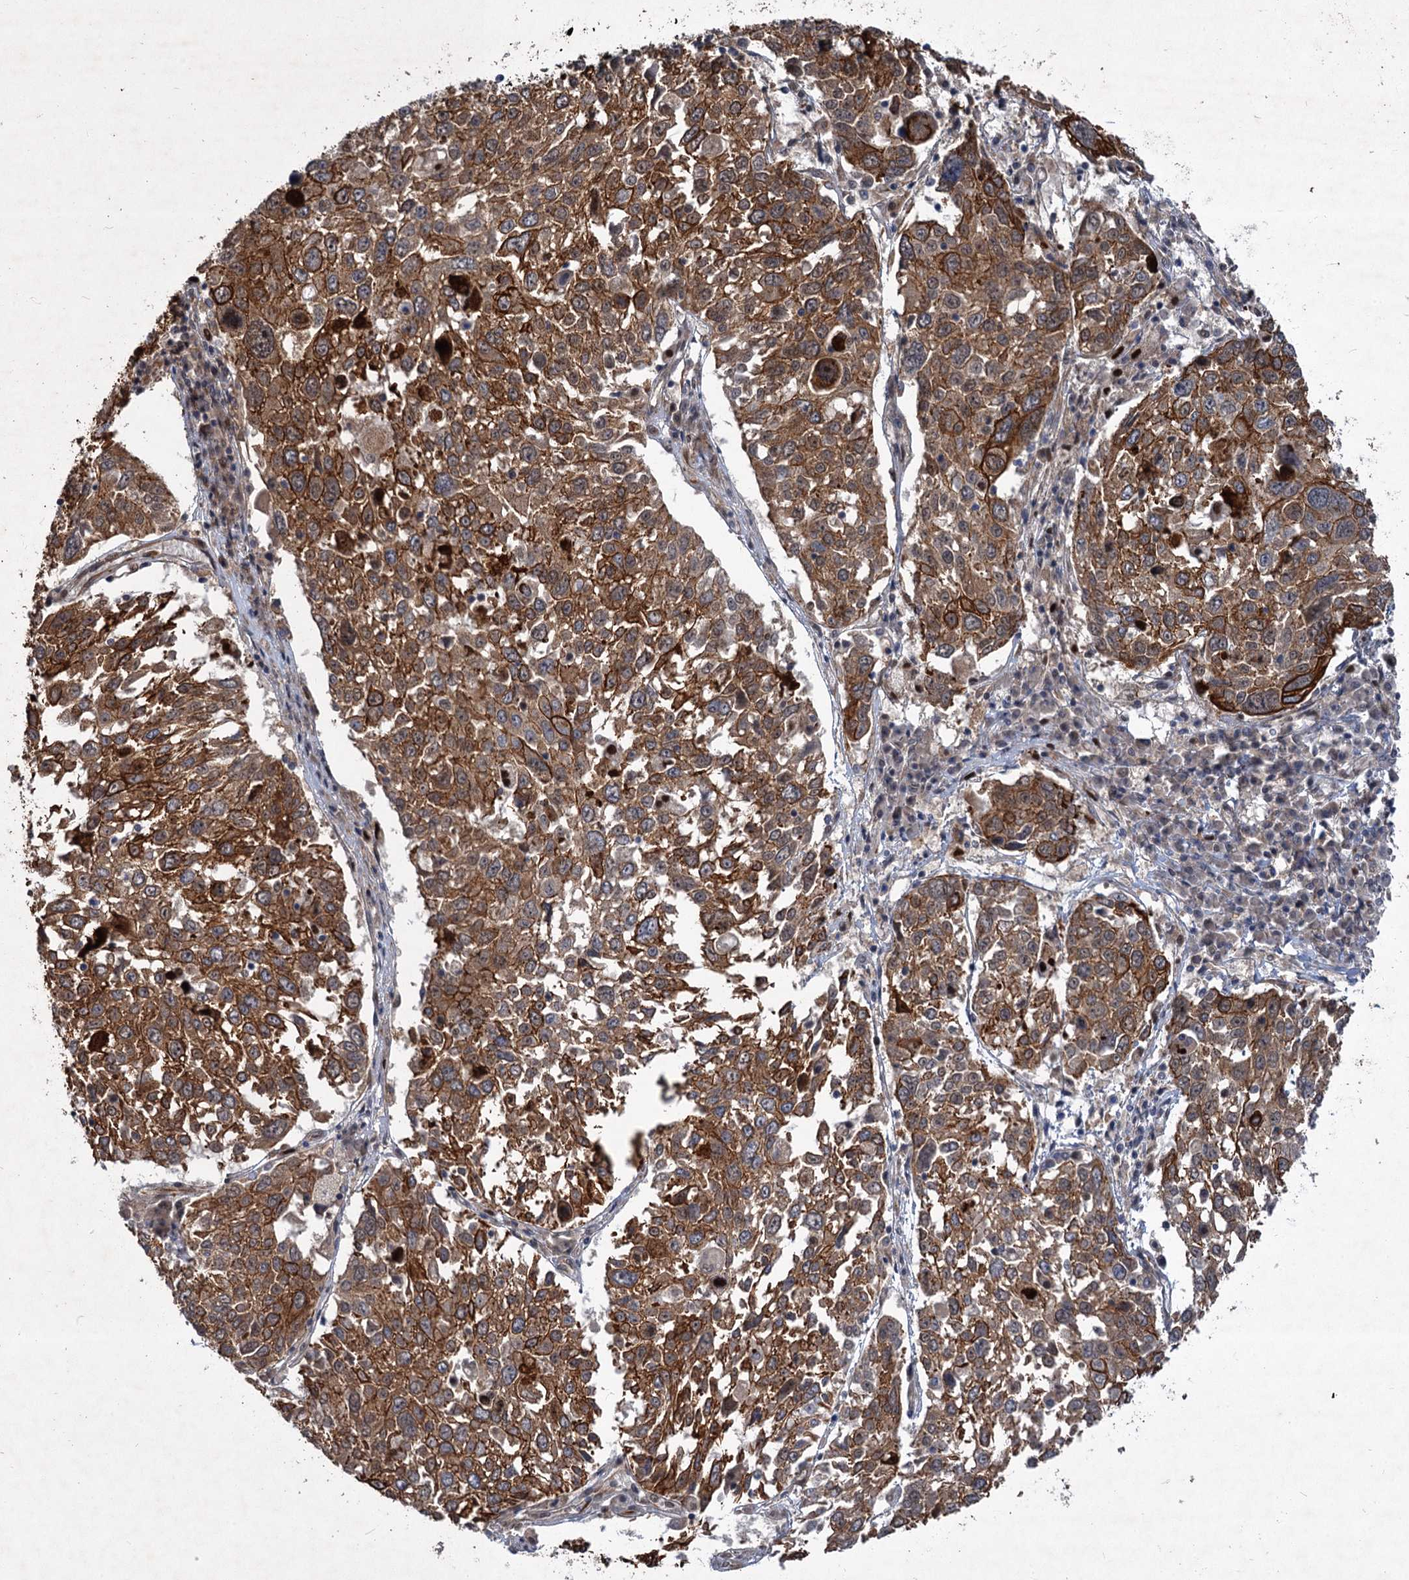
{"staining": {"intensity": "strong", "quantity": ">75%", "location": "cytoplasmic/membranous"}, "tissue": "lung cancer", "cell_type": "Tumor cells", "image_type": "cancer", "snomed": [{"axis": "morphology", "description": "Squamous cell carcinoma, NOS"}, {"axis": "topography", "description": "Lung"}], "caption": "Tumor cells show high levels of strong cytoplasmic/membranous positivity in about >75% of cells in human squamous cell carcinoma (lung).", "gene": "TTC31", "patient": {"sex": "male", "age": 65}}